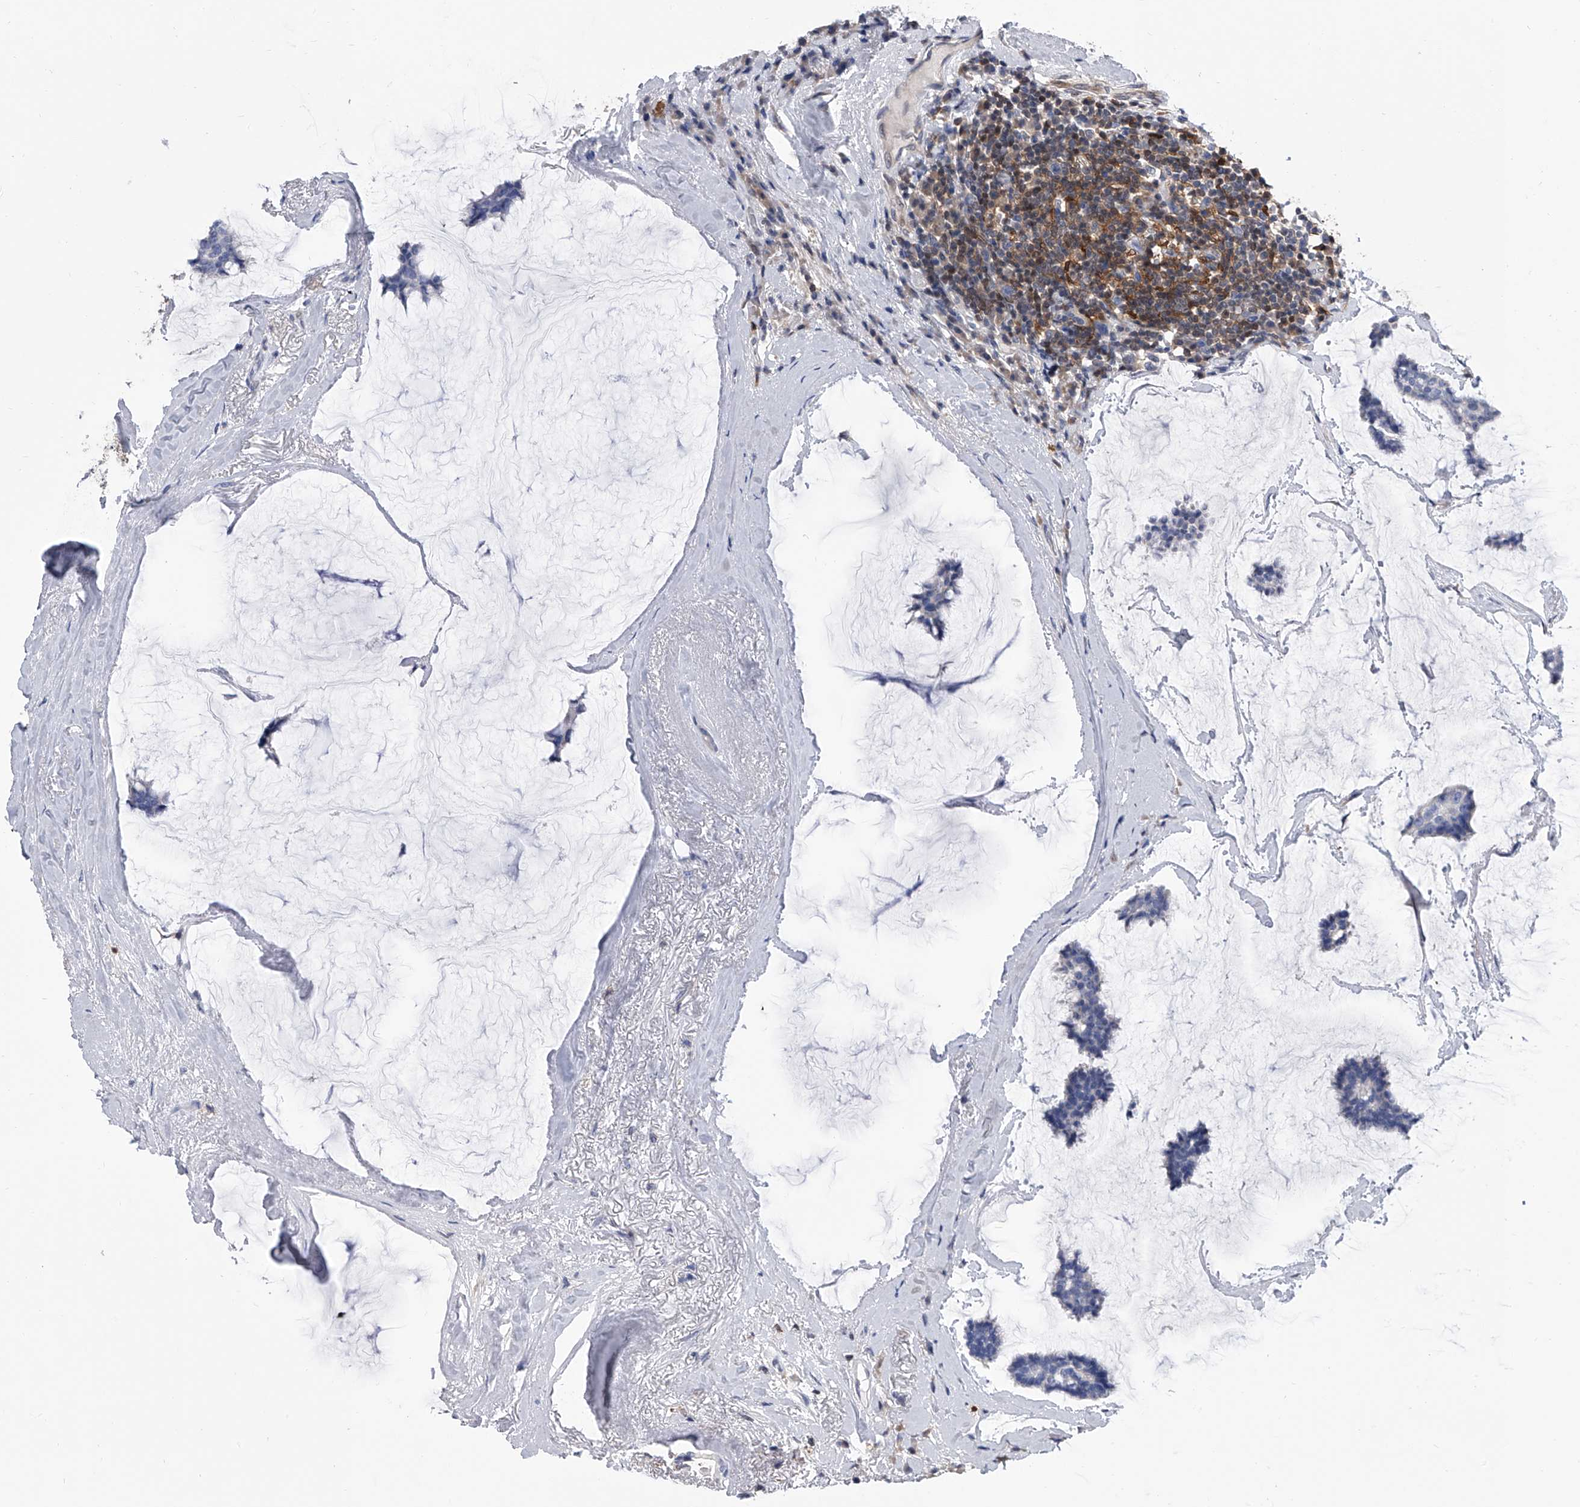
{"staining": {"intensity": "negative", "quantity": "none", "location": "none"}, "tissue": "breast cancer", "cell_type": "Tumor cells", "image_type": "cancer", "snomed": [{"axis": "morphology", "description": "Duct carcinoma"}, {"axis": "topography", "description": "Breast"}], "caption": "Tumor cells show no significant staining in breast cancer.", "gene": "SERPINB9", "patient": {"sex": "female", "age": 93}}